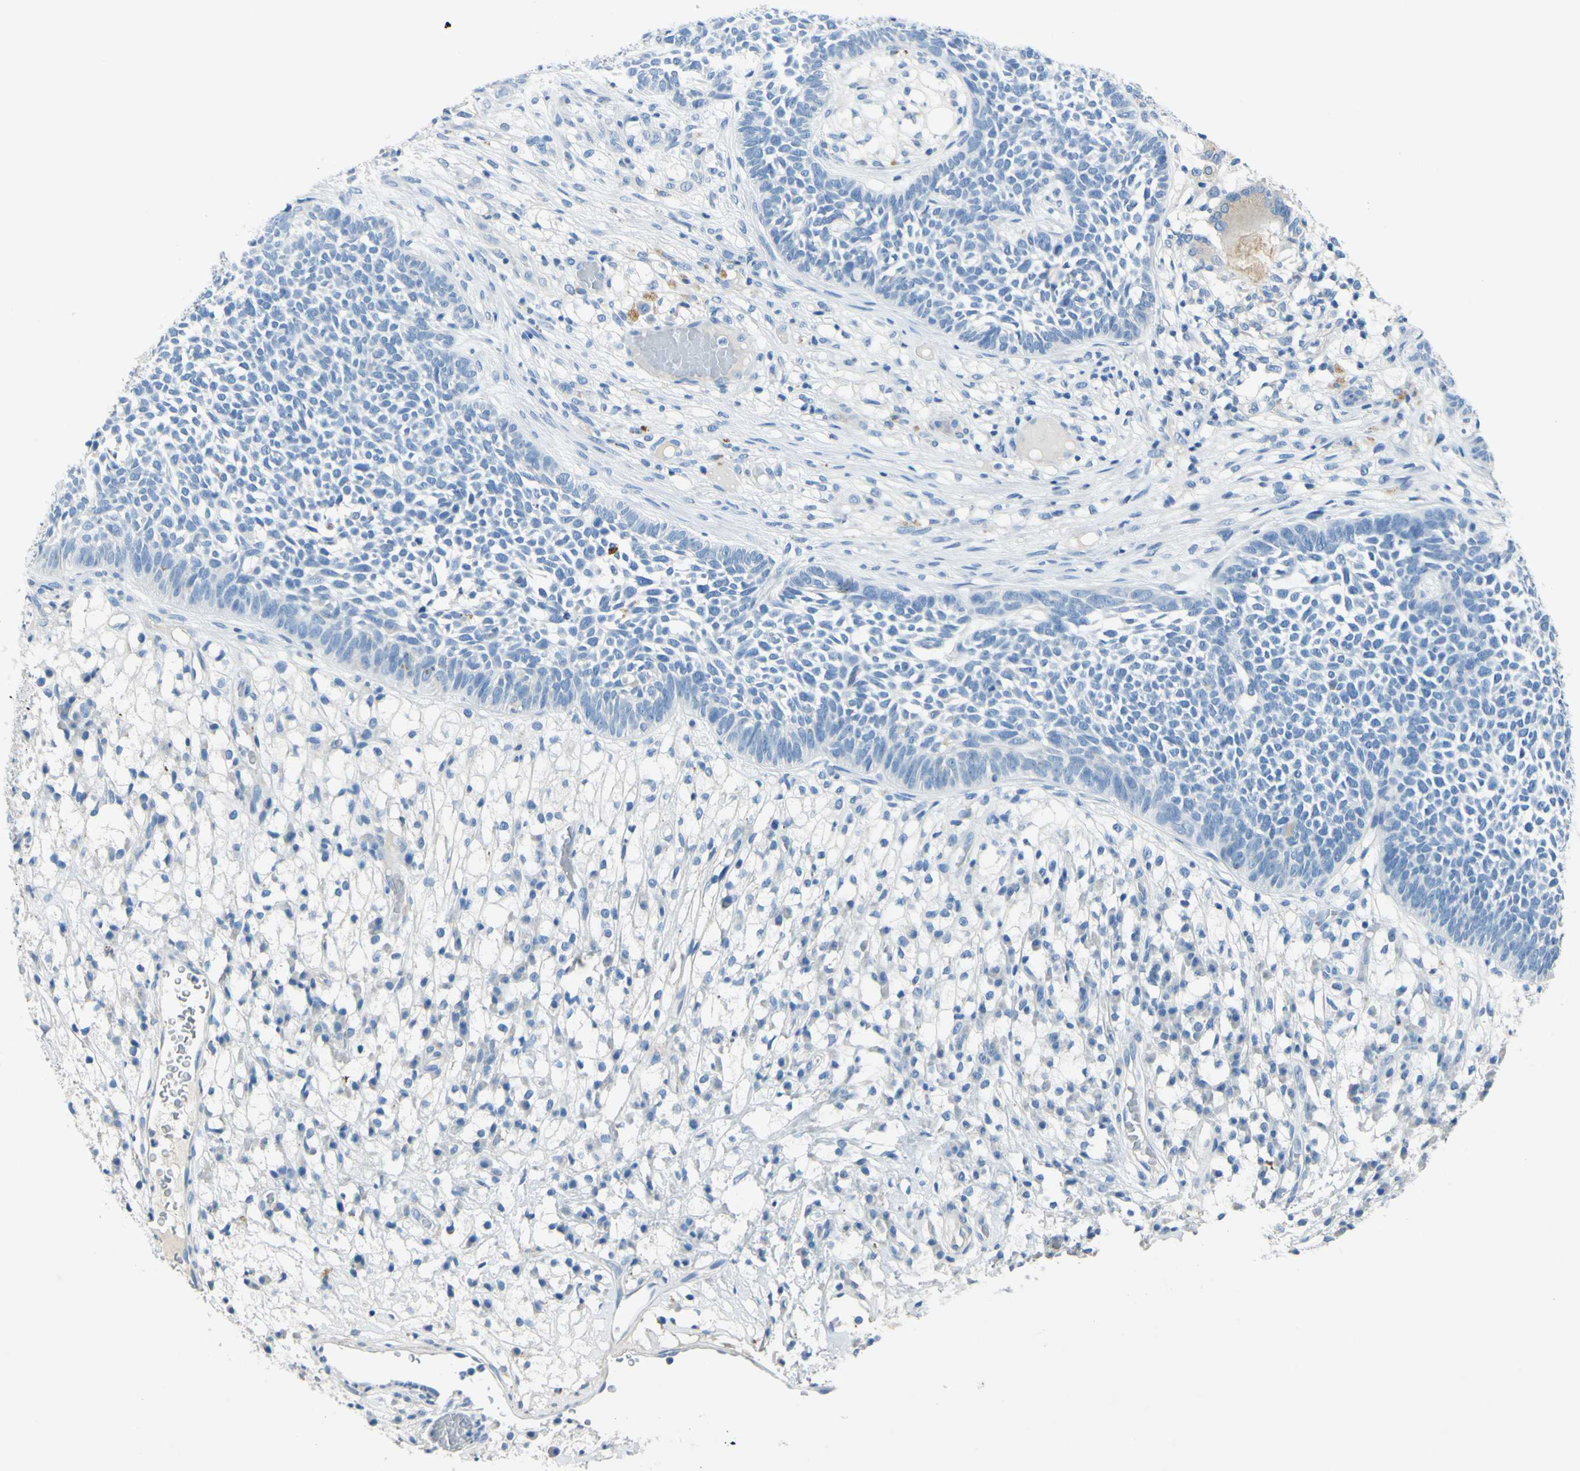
{"staining": {"intensity": "negative", "quantity": "none", "location": "none"}, "tissue": "skin cancer", "cell_type": "Tumor cells", "image_type": "cancer", "snomed": [{"axis": "morphology", "description": "Basal cell carcinoma"}, {"axis": "topography", "description": "Skin"}], "caption": "Tumor cells are negative for brown protein staining in basal cell carcinoma (skin).", "gene": "CDH10", "patient": {"sex": "female", "age": 84}}